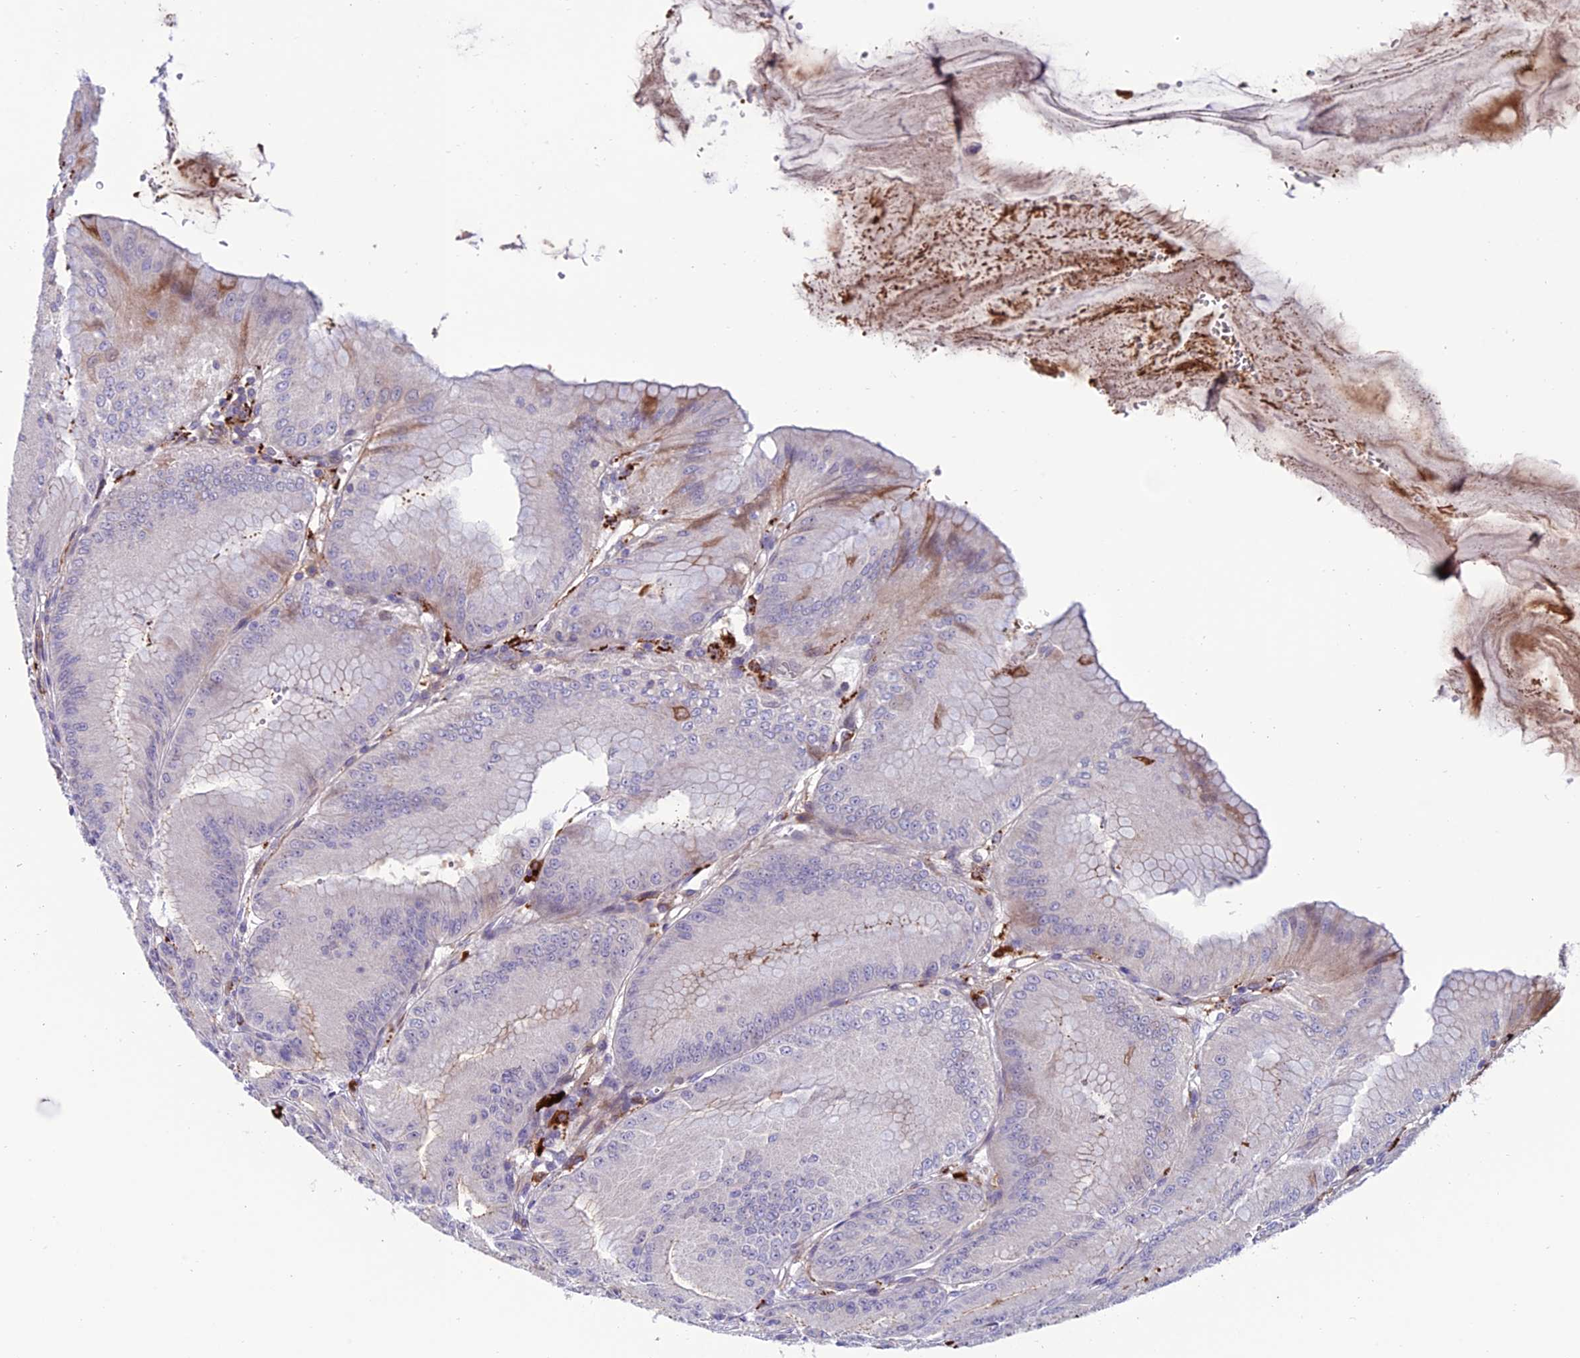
{"staining": {"intensity": "weak", "quantity": "25%-75%", "location": "cytoplasmic/membranous"}, "tissue": "stomach", "cell_type": "Glandular cells", "image_type": "normal", "snomed": [{"axis": "morphology", "description": "Normal tissue, NOS"}, {"axis": "topography", "description": "Stomach, lower"}], "caption": "Stomach stained with immunohistochemistry displays weak cytoplasmic/membranous expression in about 25%-75% of glandular cells. The protein is shown in brown color, while the nuclei are stained blue.", "gene": "ARHGEF18", "patient": {"sex": "male", "age": 71}}